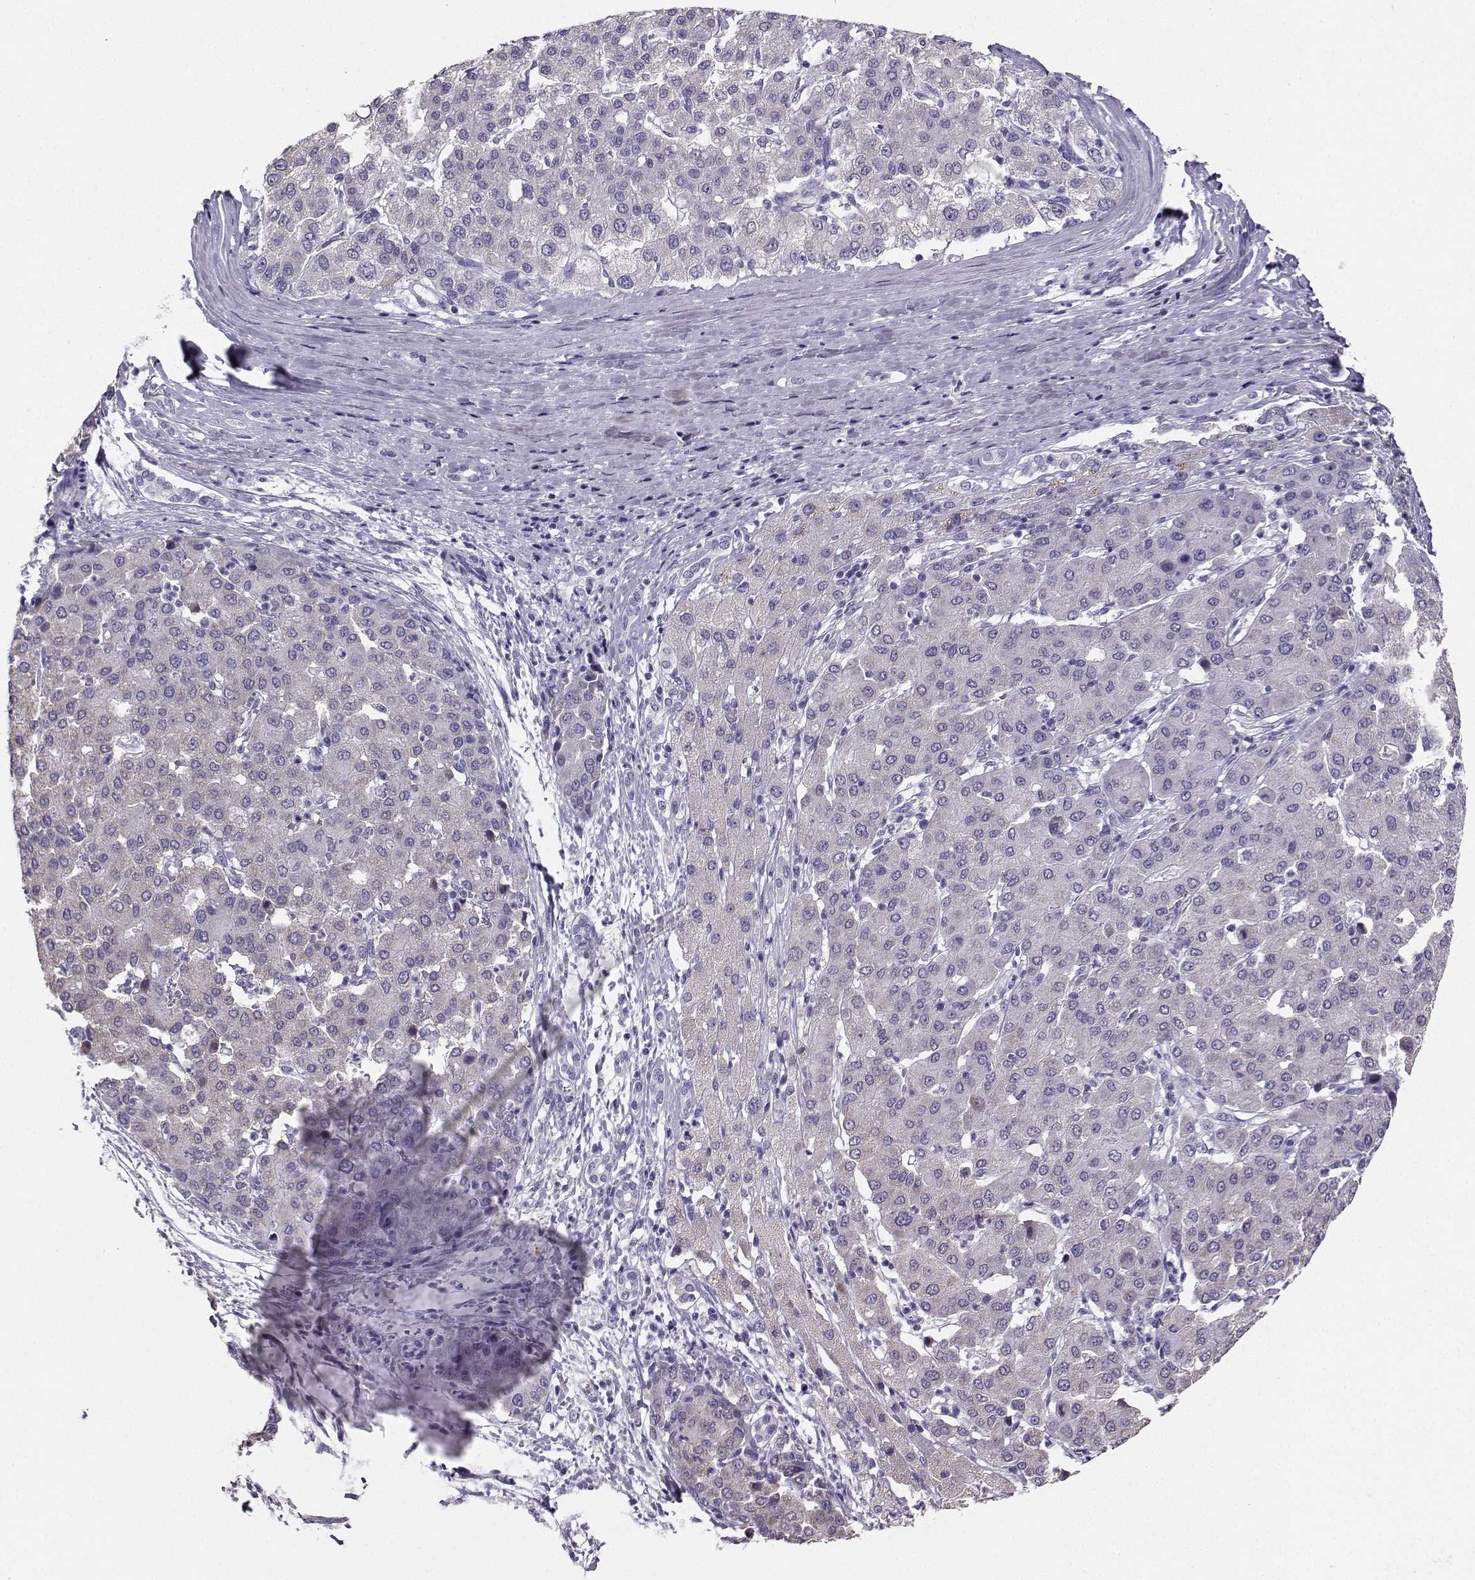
{"staining": {"intensity": "negative", "quantity": "none", "location": "none"}, "tissue": "liver cancer", "cell_type": "Tumor cells", "image_type": "cancer", "snomed": [{"axis": "morphology", "description": "Carcinoma, Hepatocellular, NOS"}, {"axis": "topography", "description": "Liver"}], "caption": "Micrograph shows no protein expression in tumor cells of liver hepatocellular carcinoma tissue. The staining is performed using DAB (3,3'-diaminobenzidine) brown chromogen with nuclei counter-stained in using hematoxylin.", "gene": "AVP", "patient": {"sex": "male", "age": 65}}